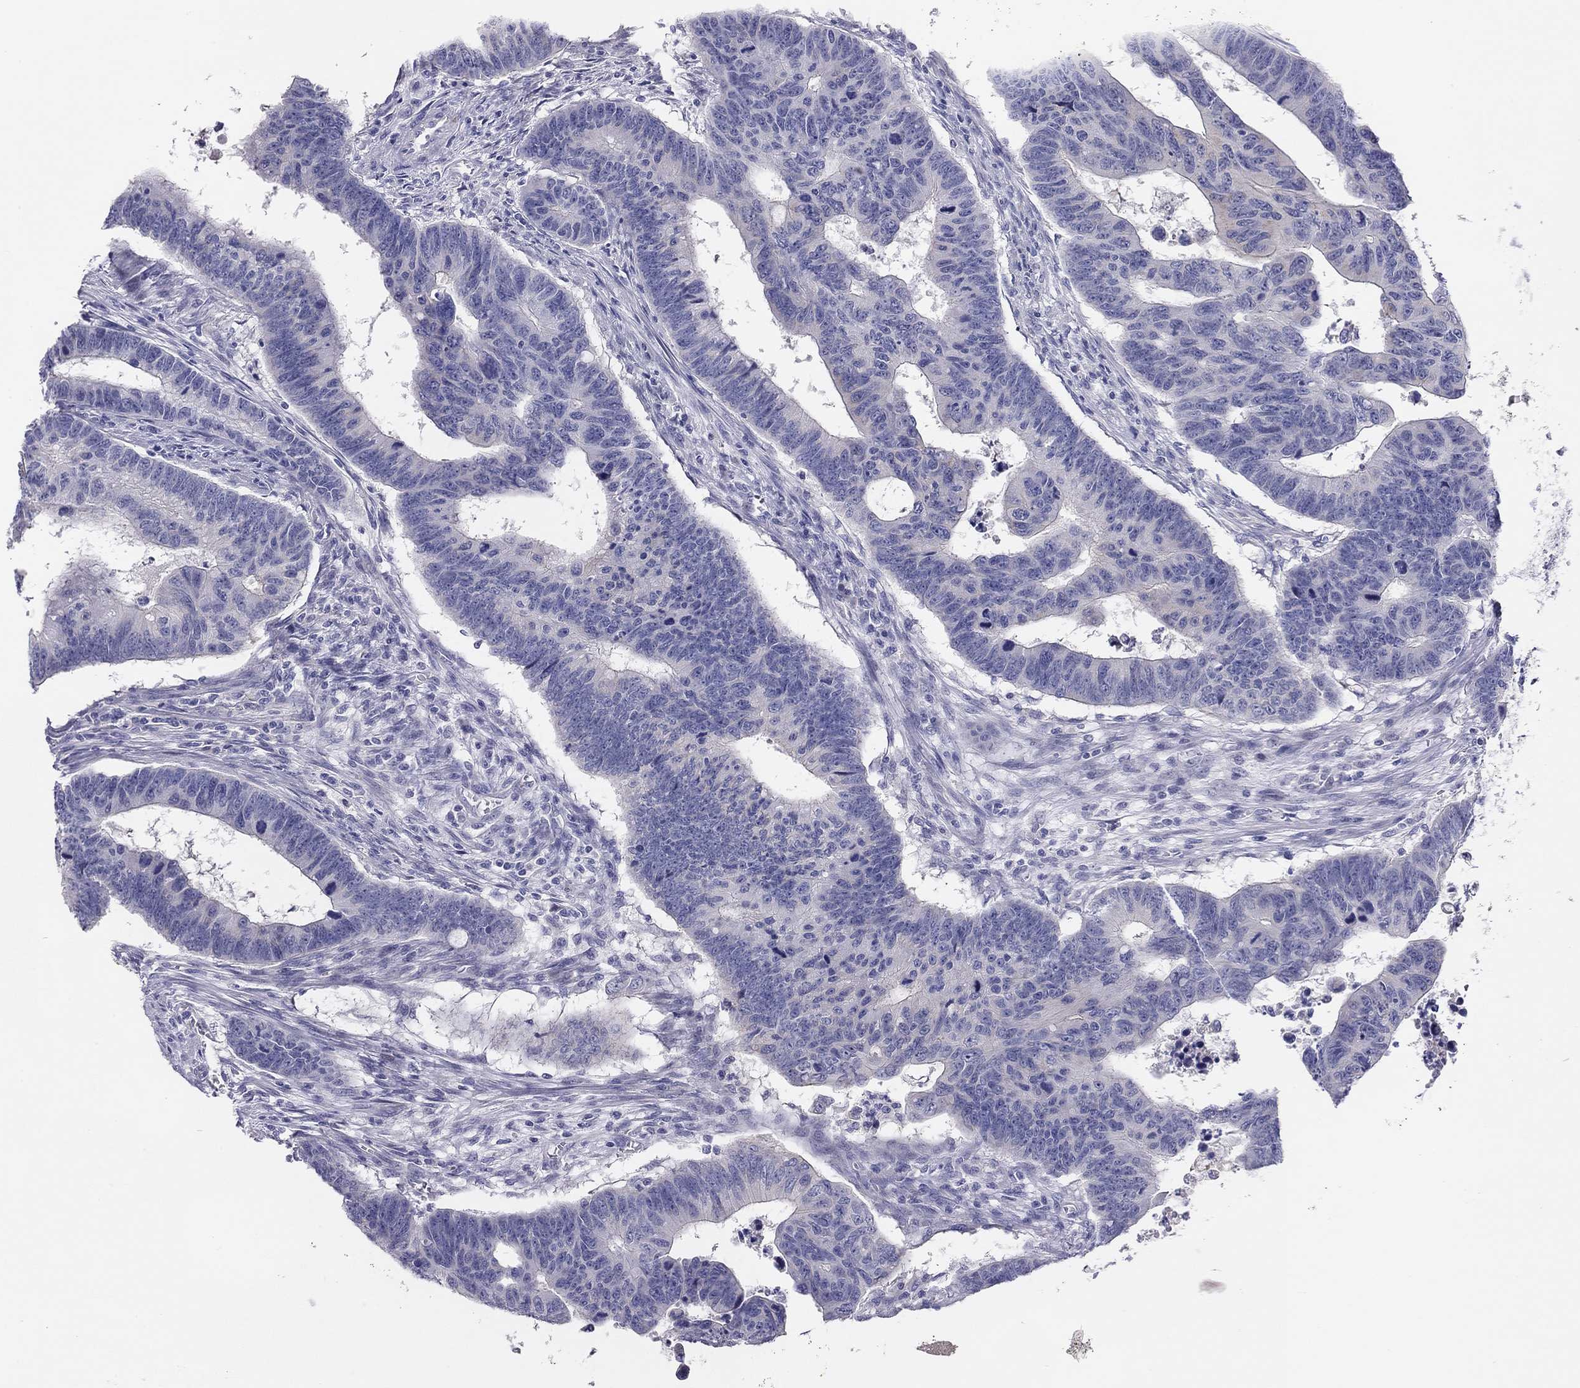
{"staining": {"intensity": "negative", "quantity": "none", "location": "none"}, "tissue": "colorectal cancer", "cell_type": "Tumor cells", "image_type": "cancer", "snomed": [{"axis": "morphology", "description": "Adenocarcinoma, NOS"}, {"axis": "topography", "description": "Appendix"}, {"axis": "topography", "description": "Colon"}, {"axis": "topography", "description": "Cecum"}, {"axis": "topography", "description": "Colon asc"}], "caption": "IHC of colorectal adenocarcinoma shows no positivity in tumor cells.", "gene": "MGAT4C", "patient": {"sex": "female", "age": 85}}